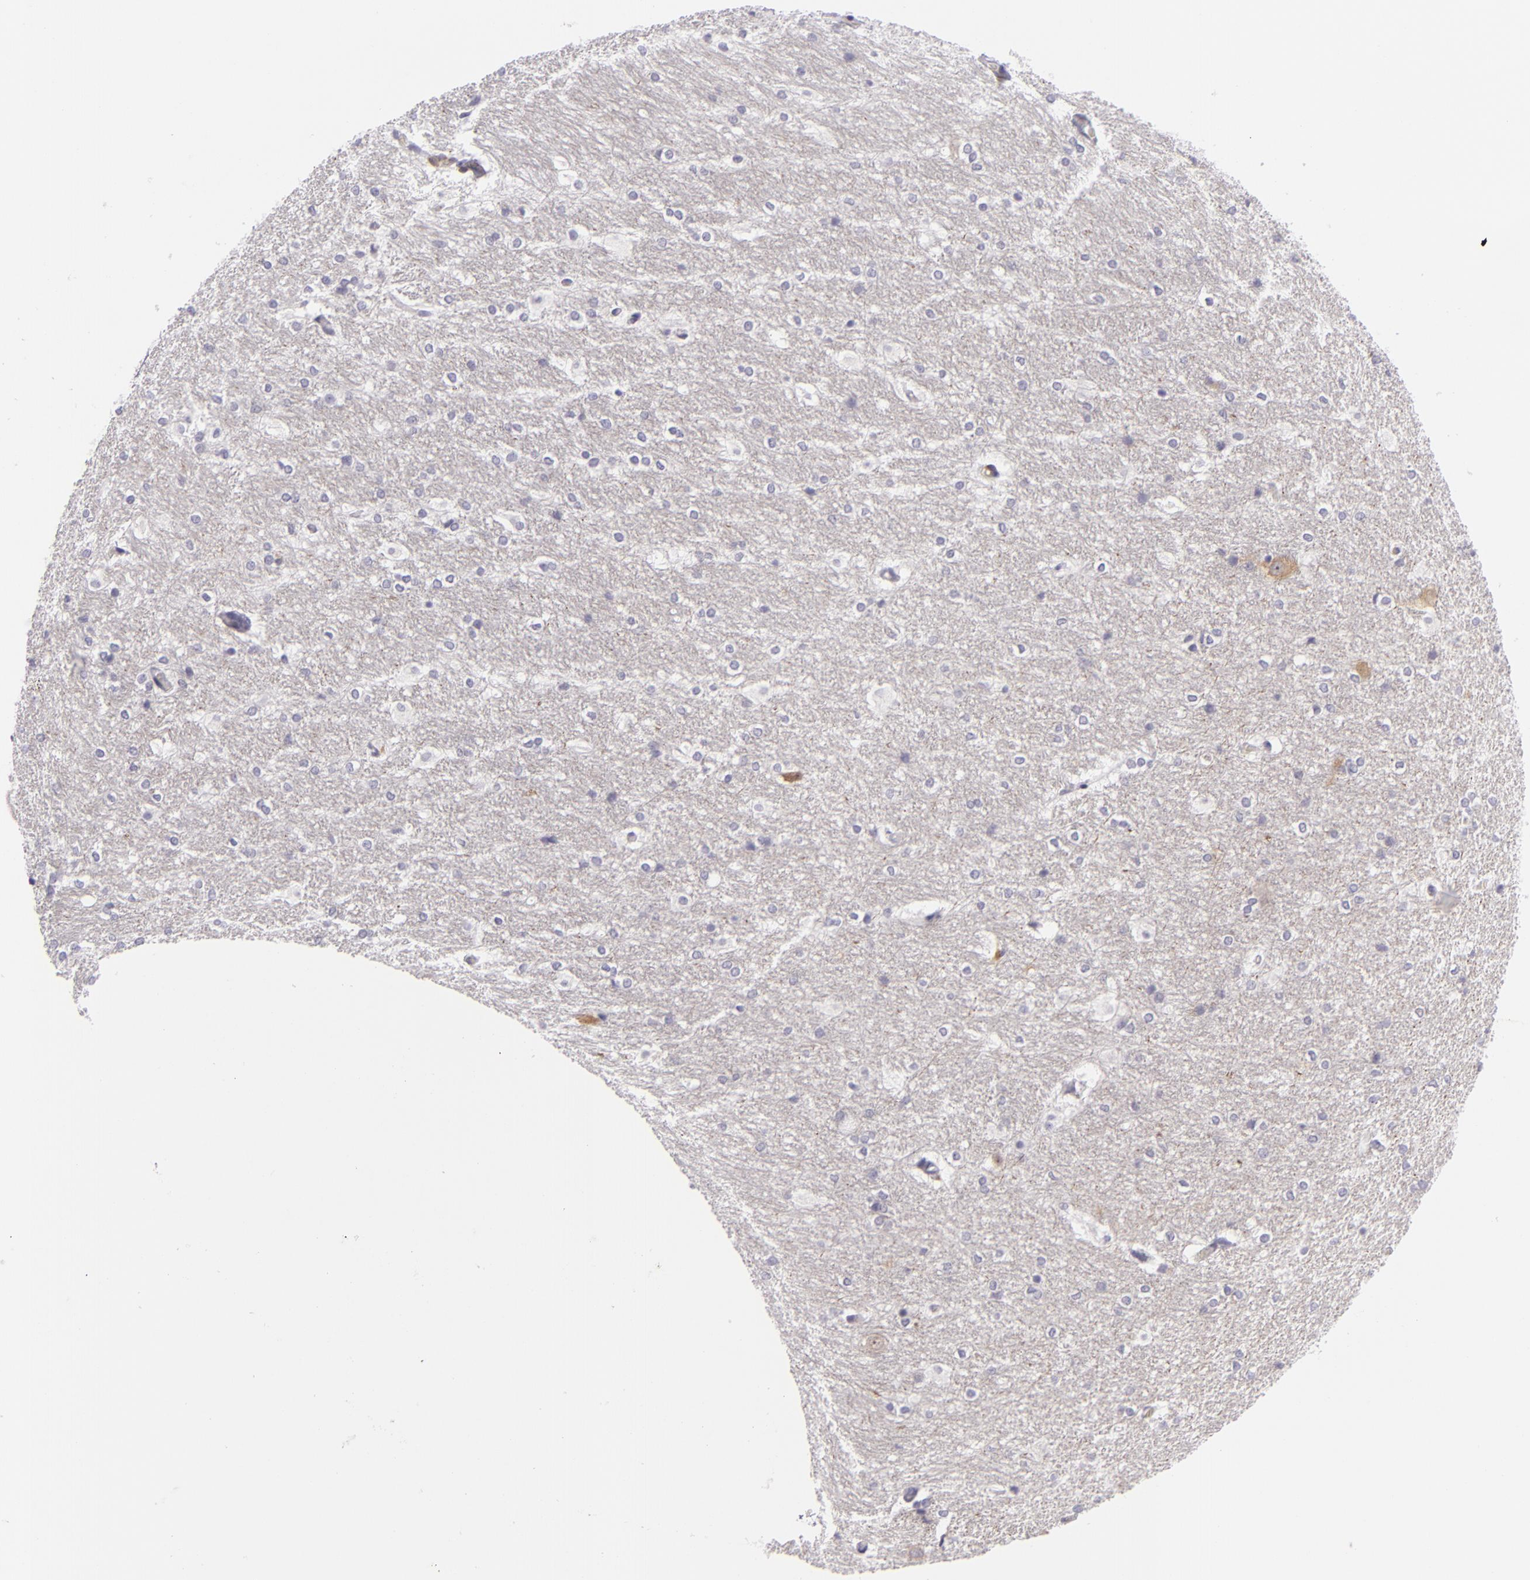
{"staining": {"intensity": "negative", "quantity": "none", "location": "none"}, "tissue": "hippocampus", "cell_type": "Glial cells", "image_type": "normal", "snomed": [{"axis": "morphology", "description": "Normal tissue, NOS"}, {"axis": "topography", "description": "Hippocampus"}], "caption": "High power microscopy image of an immunohistochemistry (IHC) photomicrograph of normal hippocampus, revealing no significant expression in glial cells.", "gene": "KCNAB2", "patient": {"sex": "female", "age": 19}}